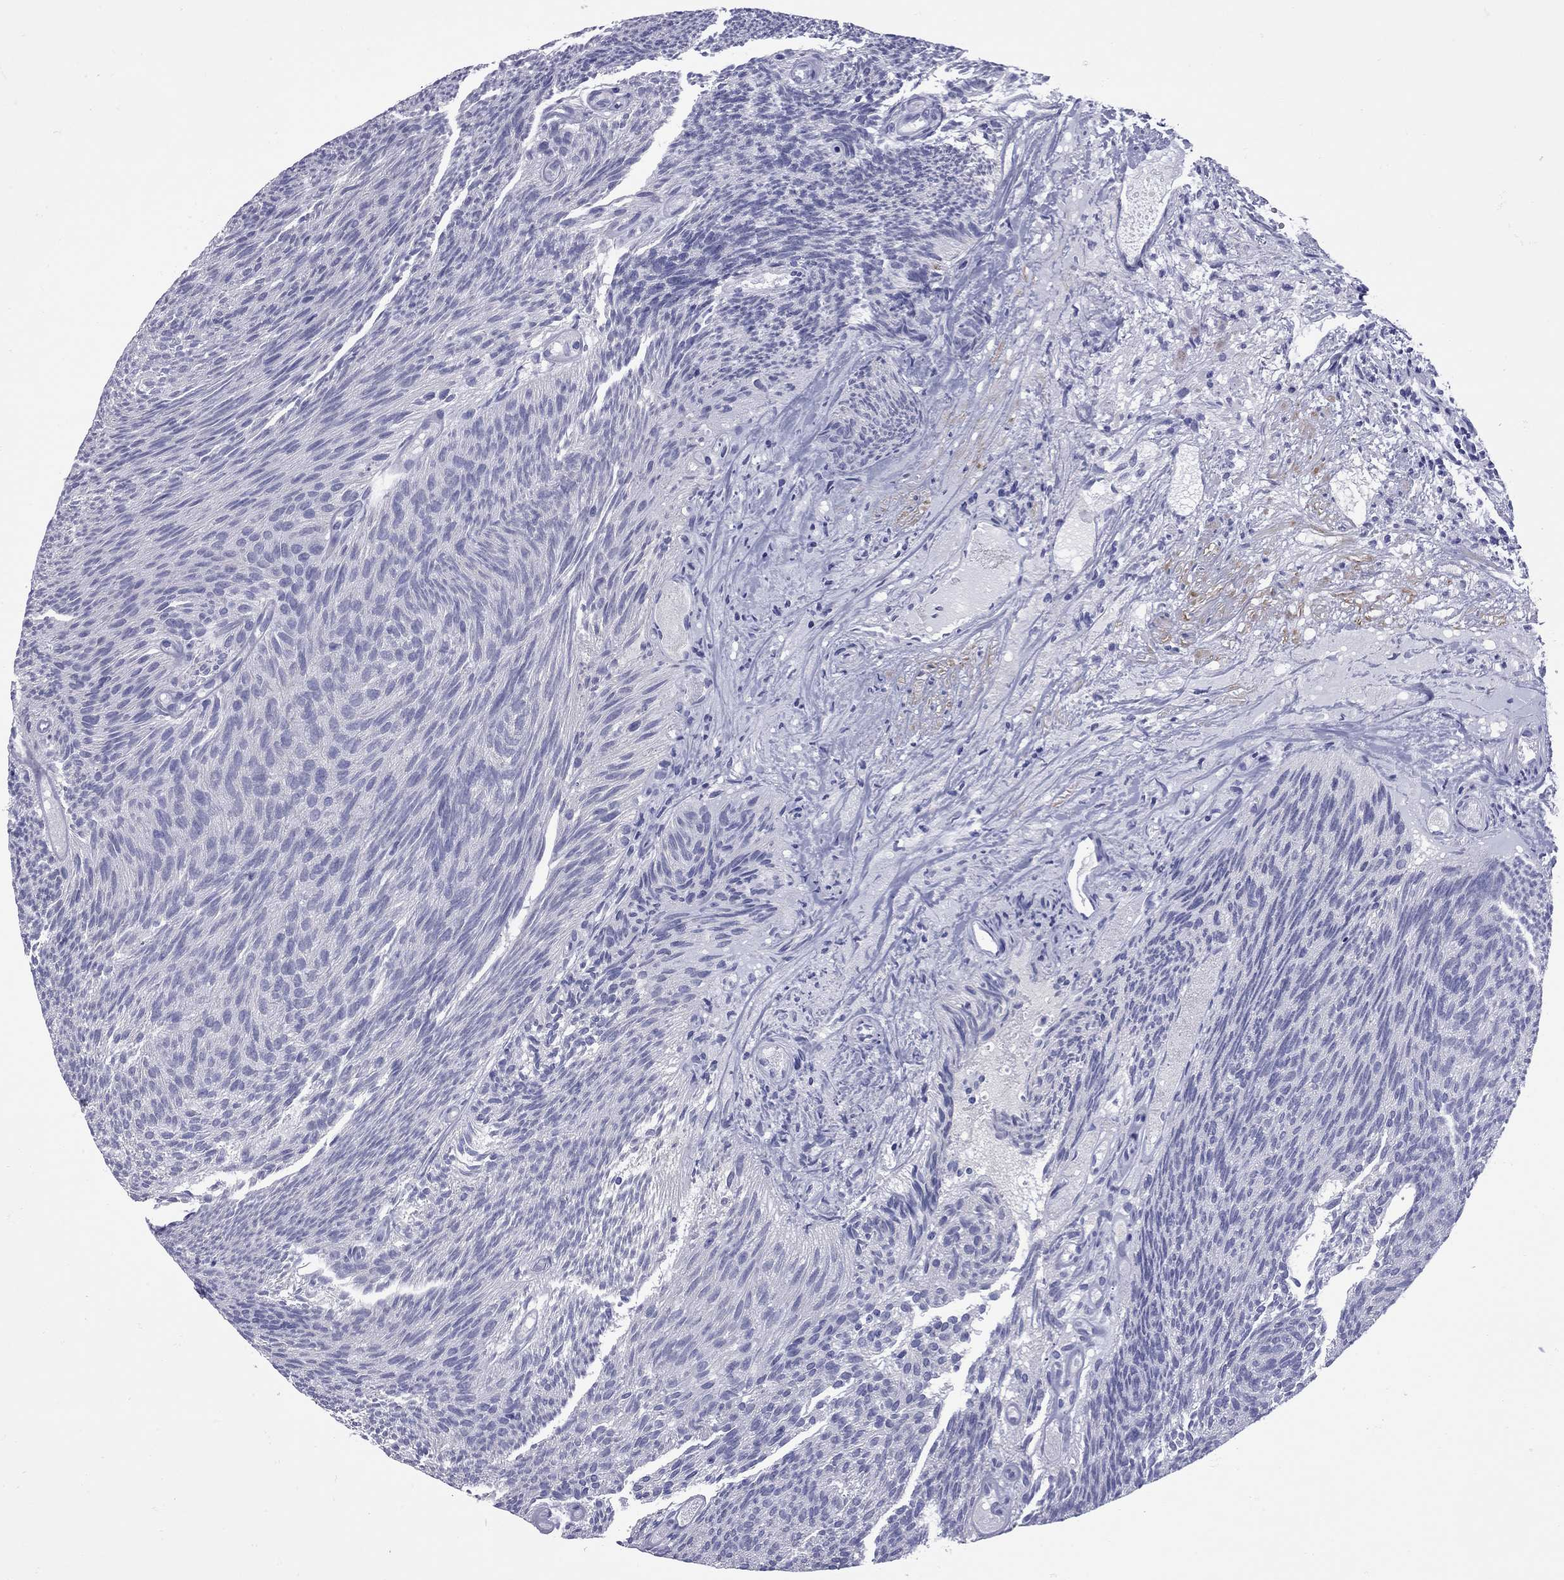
{"staining": {"intensity": "negative", "quantity": "none", "location": "none"}, "tissue": "urothelial cancer", "cell_type": "Tumor cells", "image_type": "cancer", "snomed": [{"axis": "morphology", "description": "Urothelial carcinoma, Low grade"}, {"axis": "topography", "description": "Urinary bladder"}], "caption": "Immunohistochemistry of urothelial cancer exhibits no staining in tumor cells.", "gene": "EPPIN", "patient": {"sex": "male", "age": 77}}